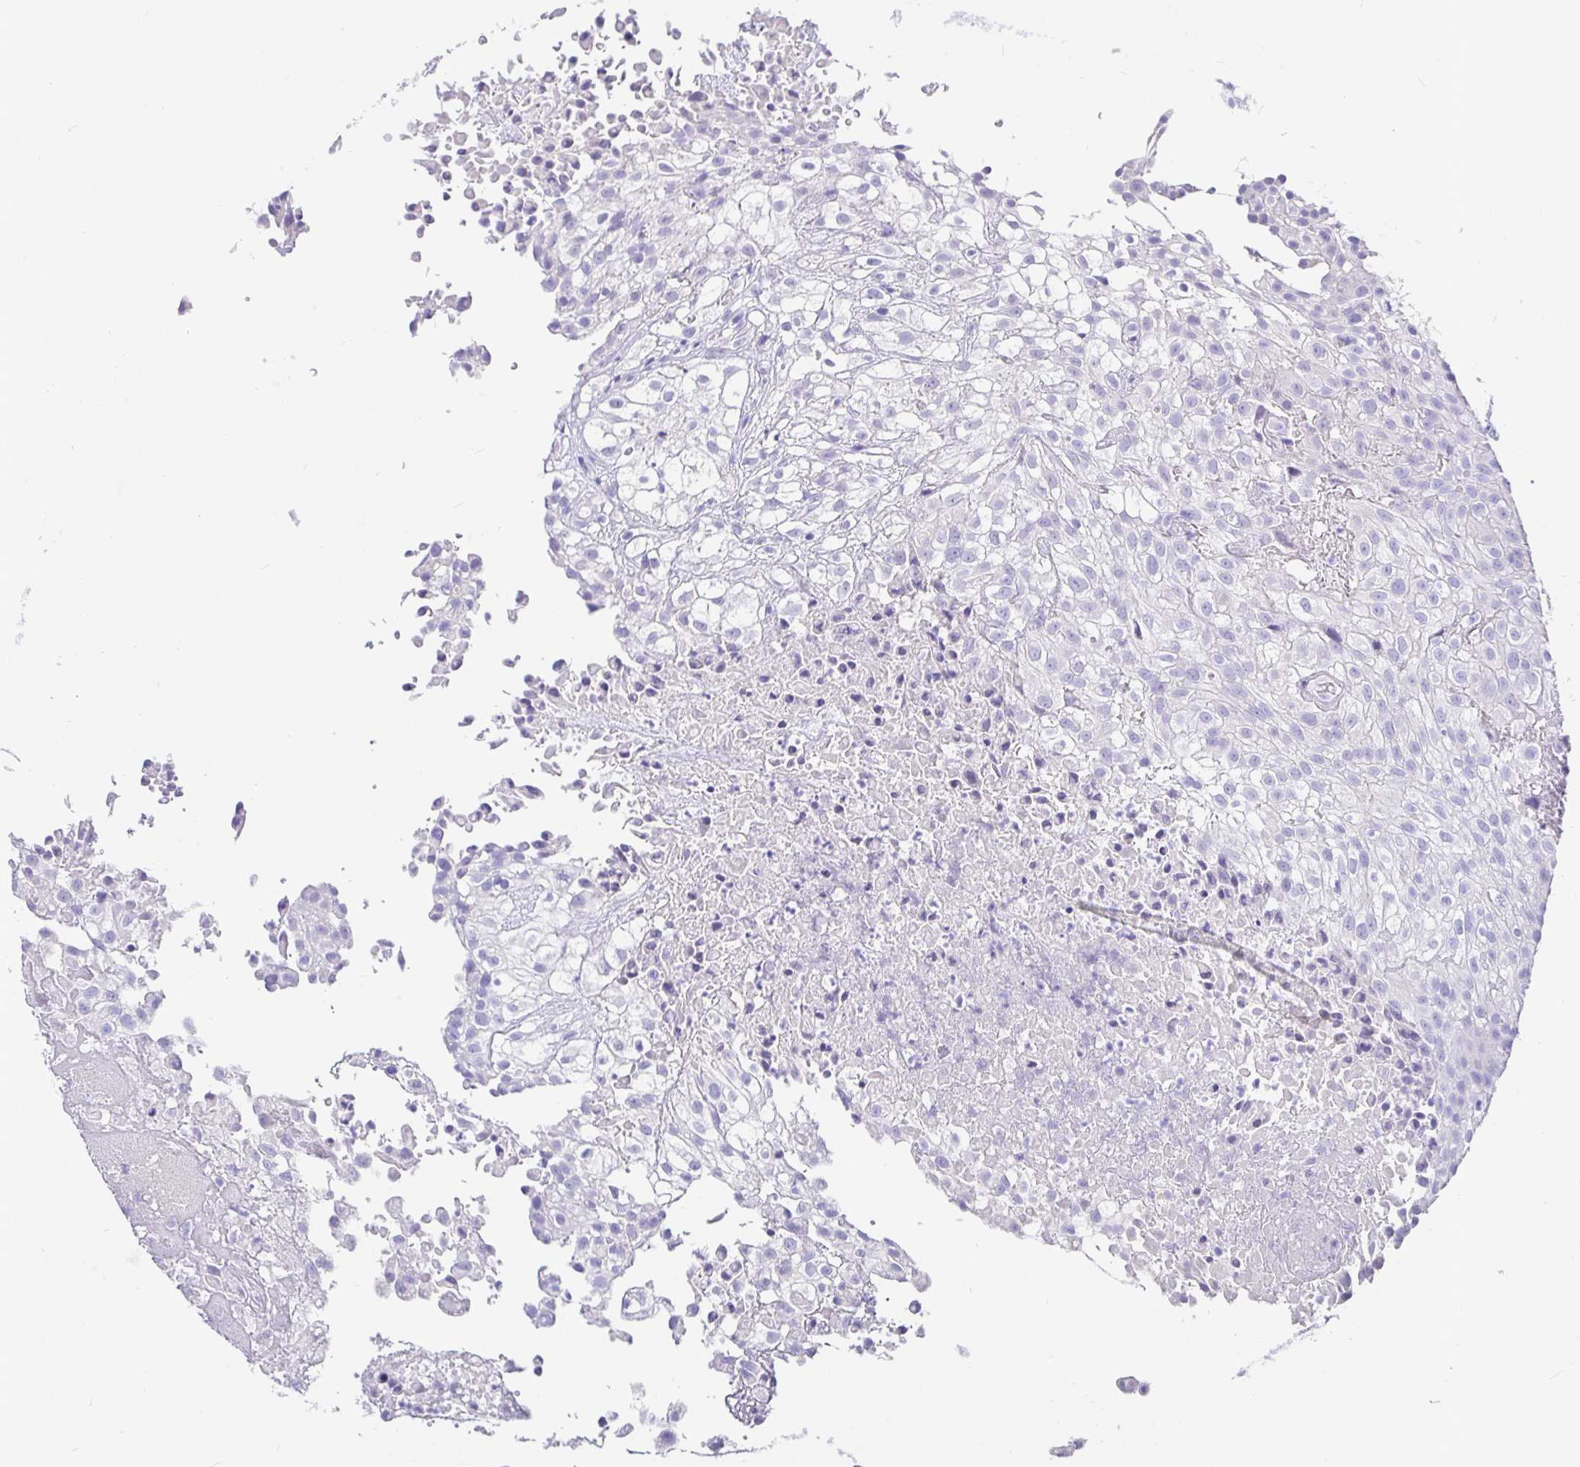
{"staining": {"intensity": "negative", "quantity": "none", "location": "none"}, "tissue": "urothelial cancer", "cell_type": "Tumor cells", "image_type": "cancer", "snomed": [{"axis": "morphology", "description": "Urothelial carcinoma, High grade"}, {"axis": "topography", "description": "Urinary bladder"}], "caption": "This is an immunohistochemistry micrograph of human high-grade urothelial carcinoma. There is no staining in tumor cells.", "gene": "TPTE", "patient": {"sex": "male", "age": 56}}